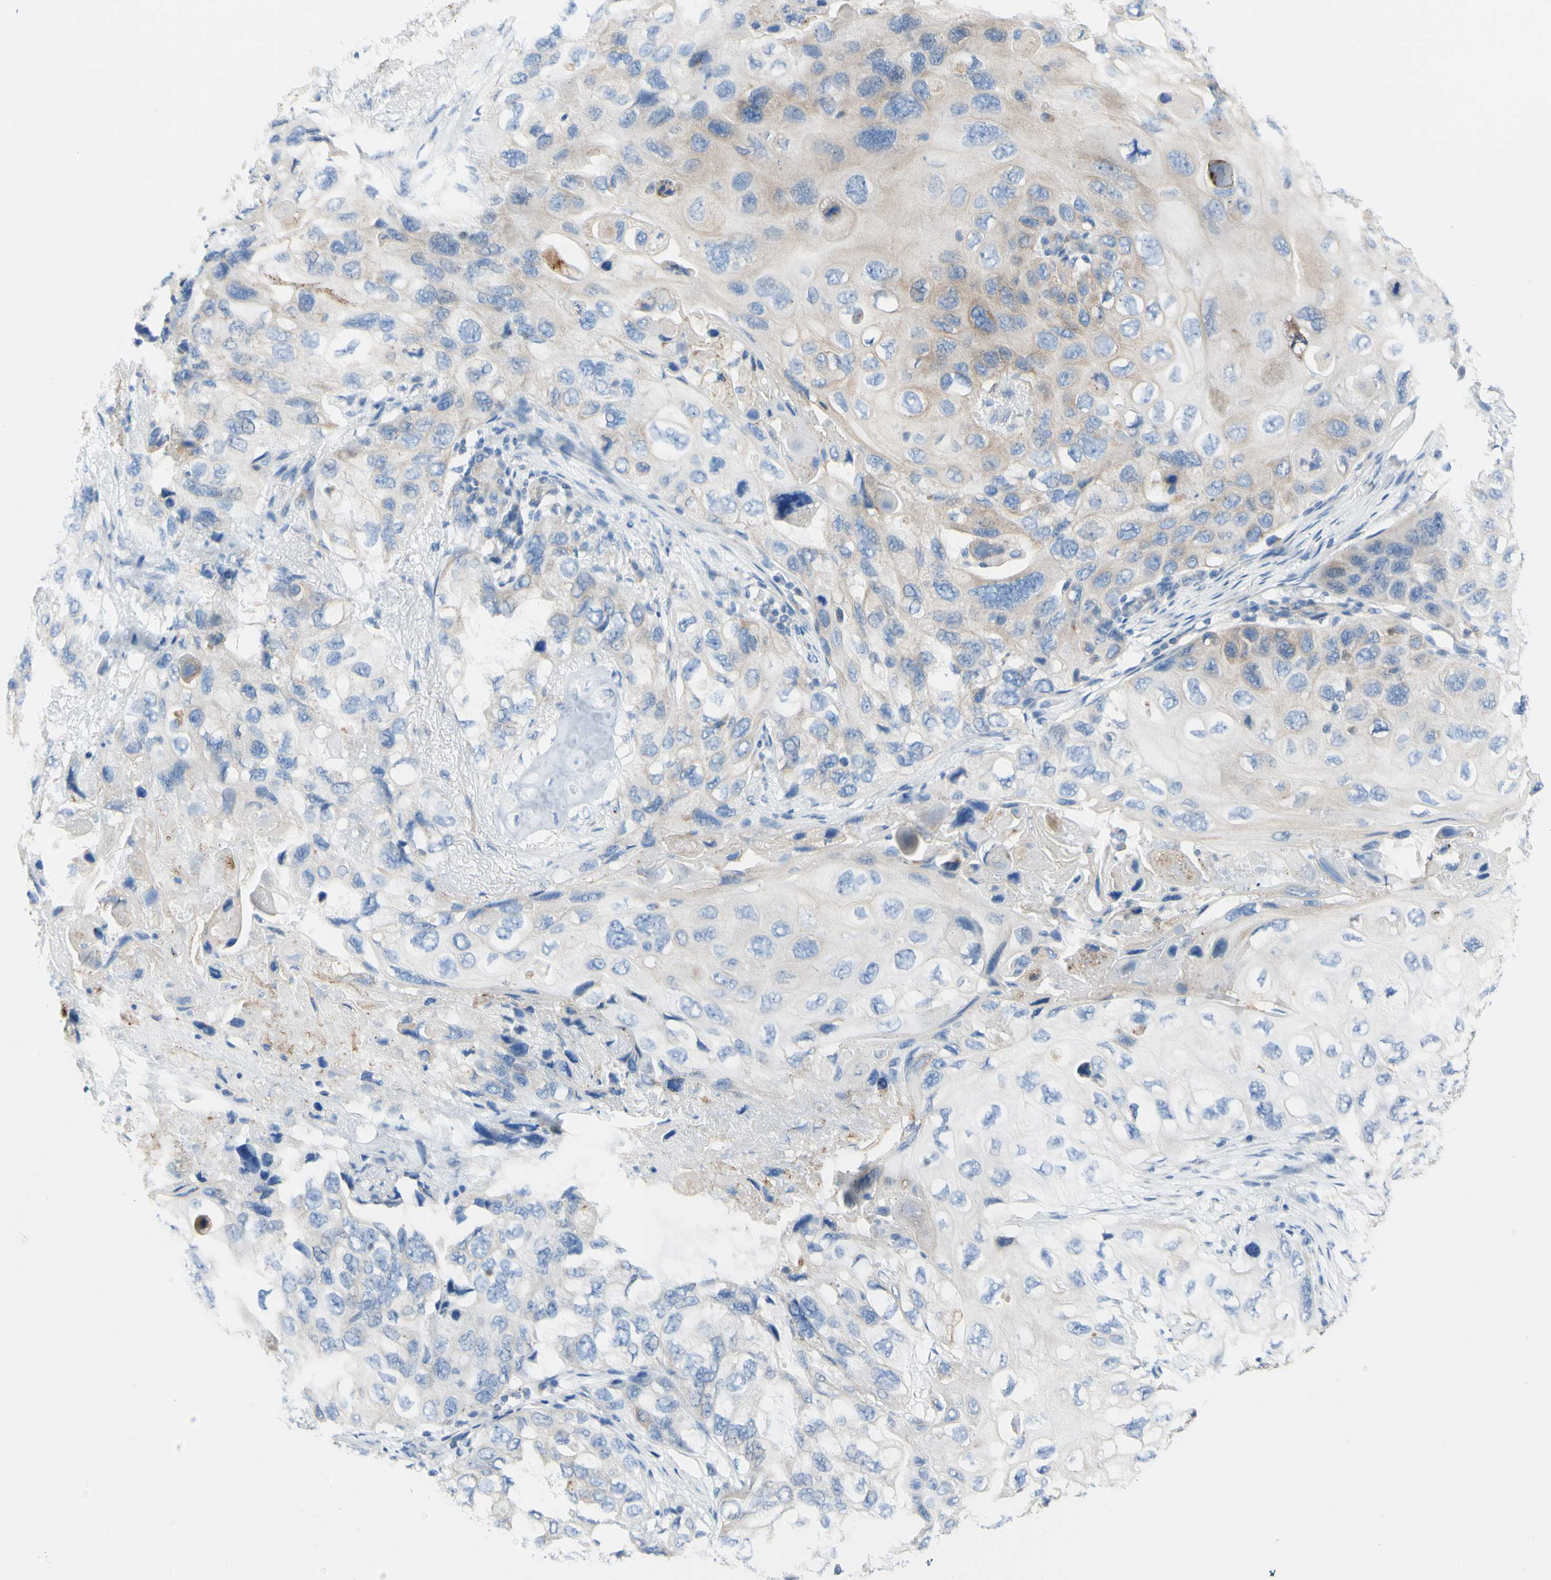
{"staining": {"intensity": "weak", "quantity": "<25%", "location": "cytoplasmic/membranous"}, "tissue": "lung cancer", "cell_type": "Tumor cells", "image_type": "cancer", "snomed": [{"axis": "morphology", "description": "Squamous cell carcinoma, NOS"}, {"axis": "topography", "description": "Lung"}], "caption": "IHC photomicrograph of human lung cancer stained for a protein (brown), which demonstrates no staining in tumor cells. (DAB IHC visualized using brightfield microscopy, high magnification).", "gene": "RETREG2", "patient": {"sex": "female", "age": 73}}